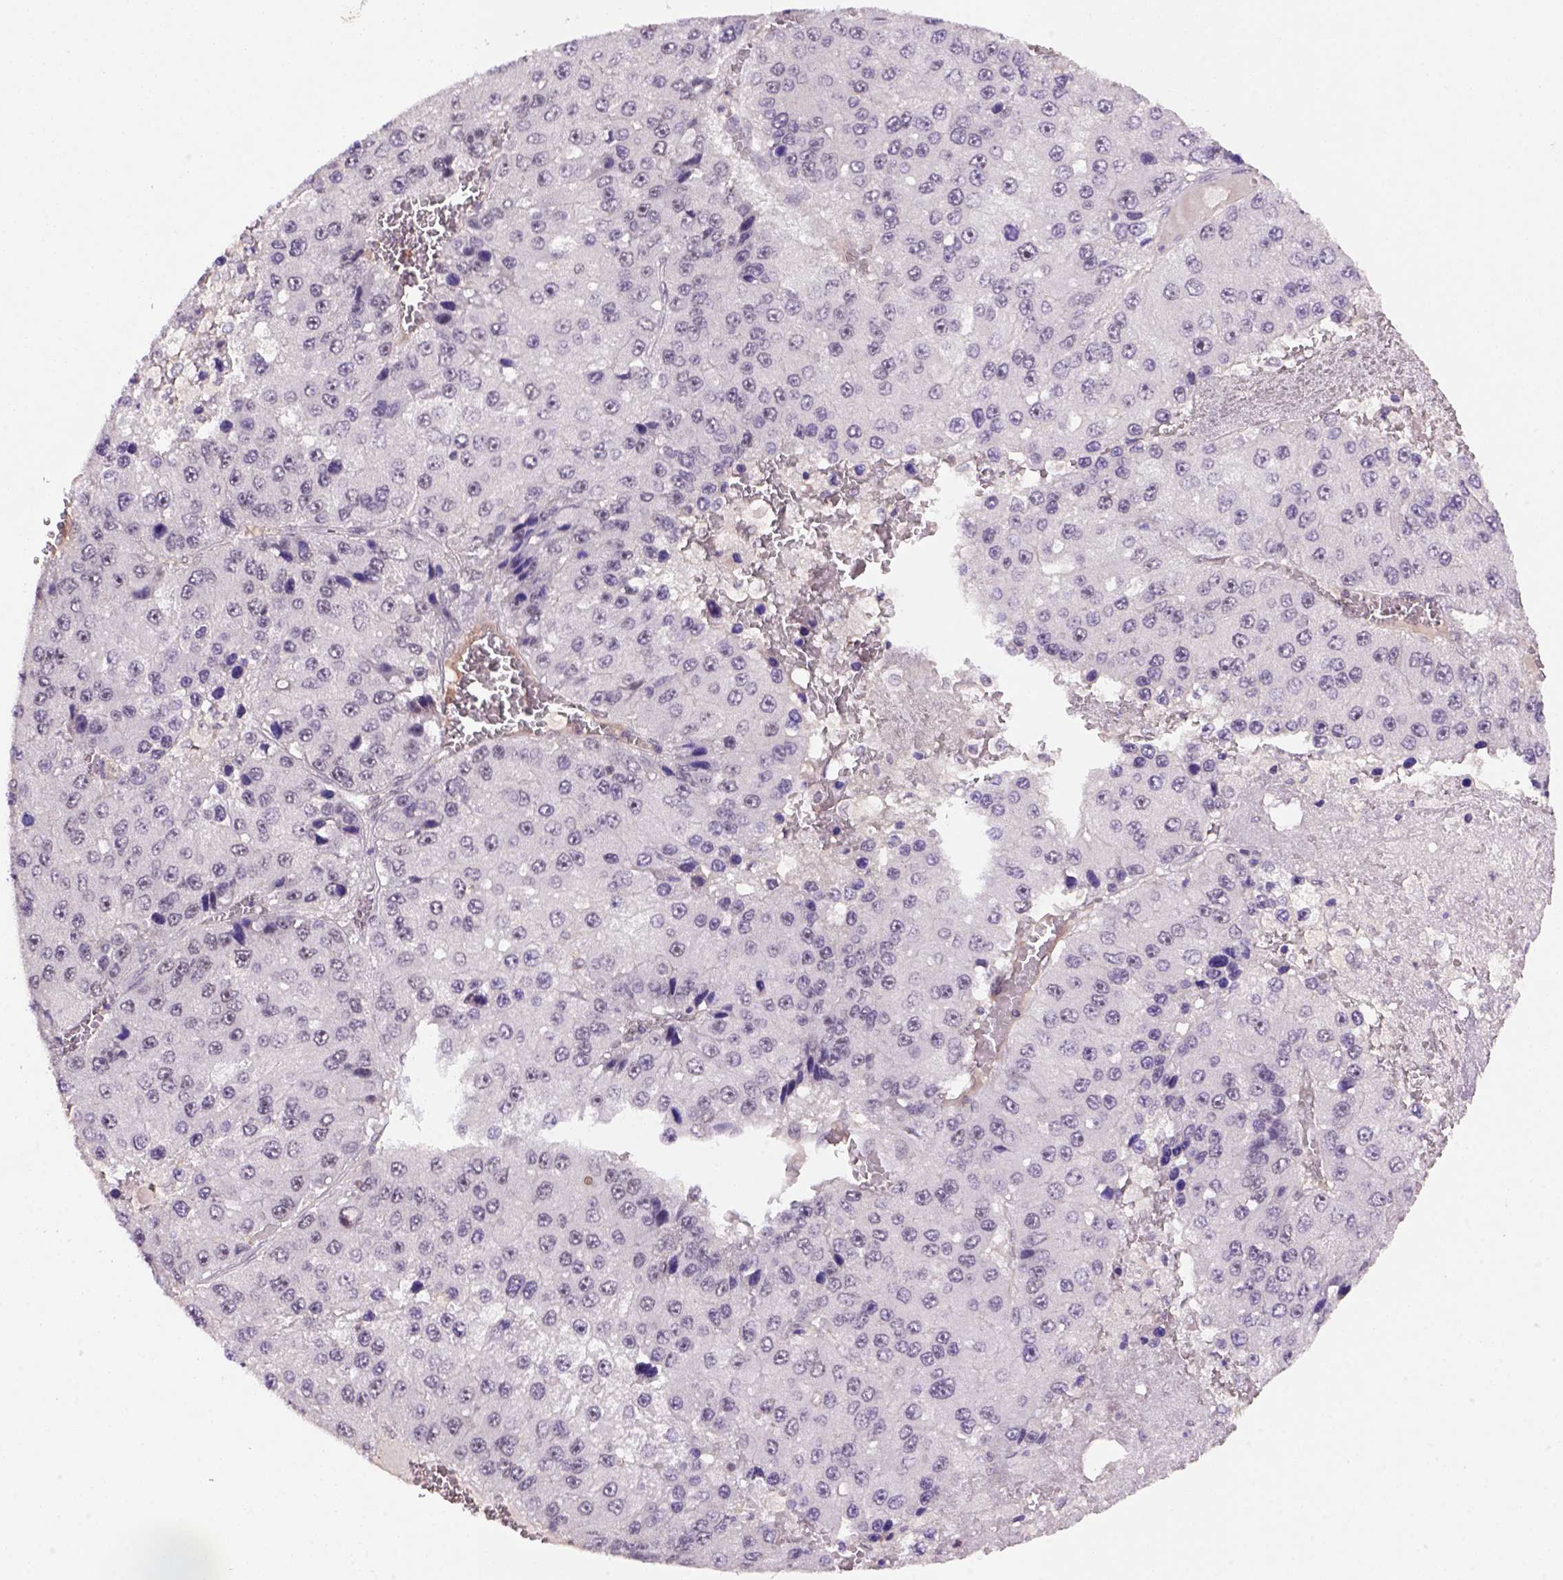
{"staining": {"intensity": "weak", "quantity": "<25%", "location": "nuclear"}, "tissue": "liver cancer", "cell_type": "Tumor cells", "image_type": "cancer", "snomed": [{"axis": "morphology", "description": "Carcinoma, Hepatocellular, NOS"}, {"axis": "topography", "description": "Liver"}], "caption": "Hepatocellular carcinoma (liver) was stained to show a protein in brown. There is no significant positivity in tumor cells.", "gene": "SCML4", "patient": {"sex": "female", "age": 73}}